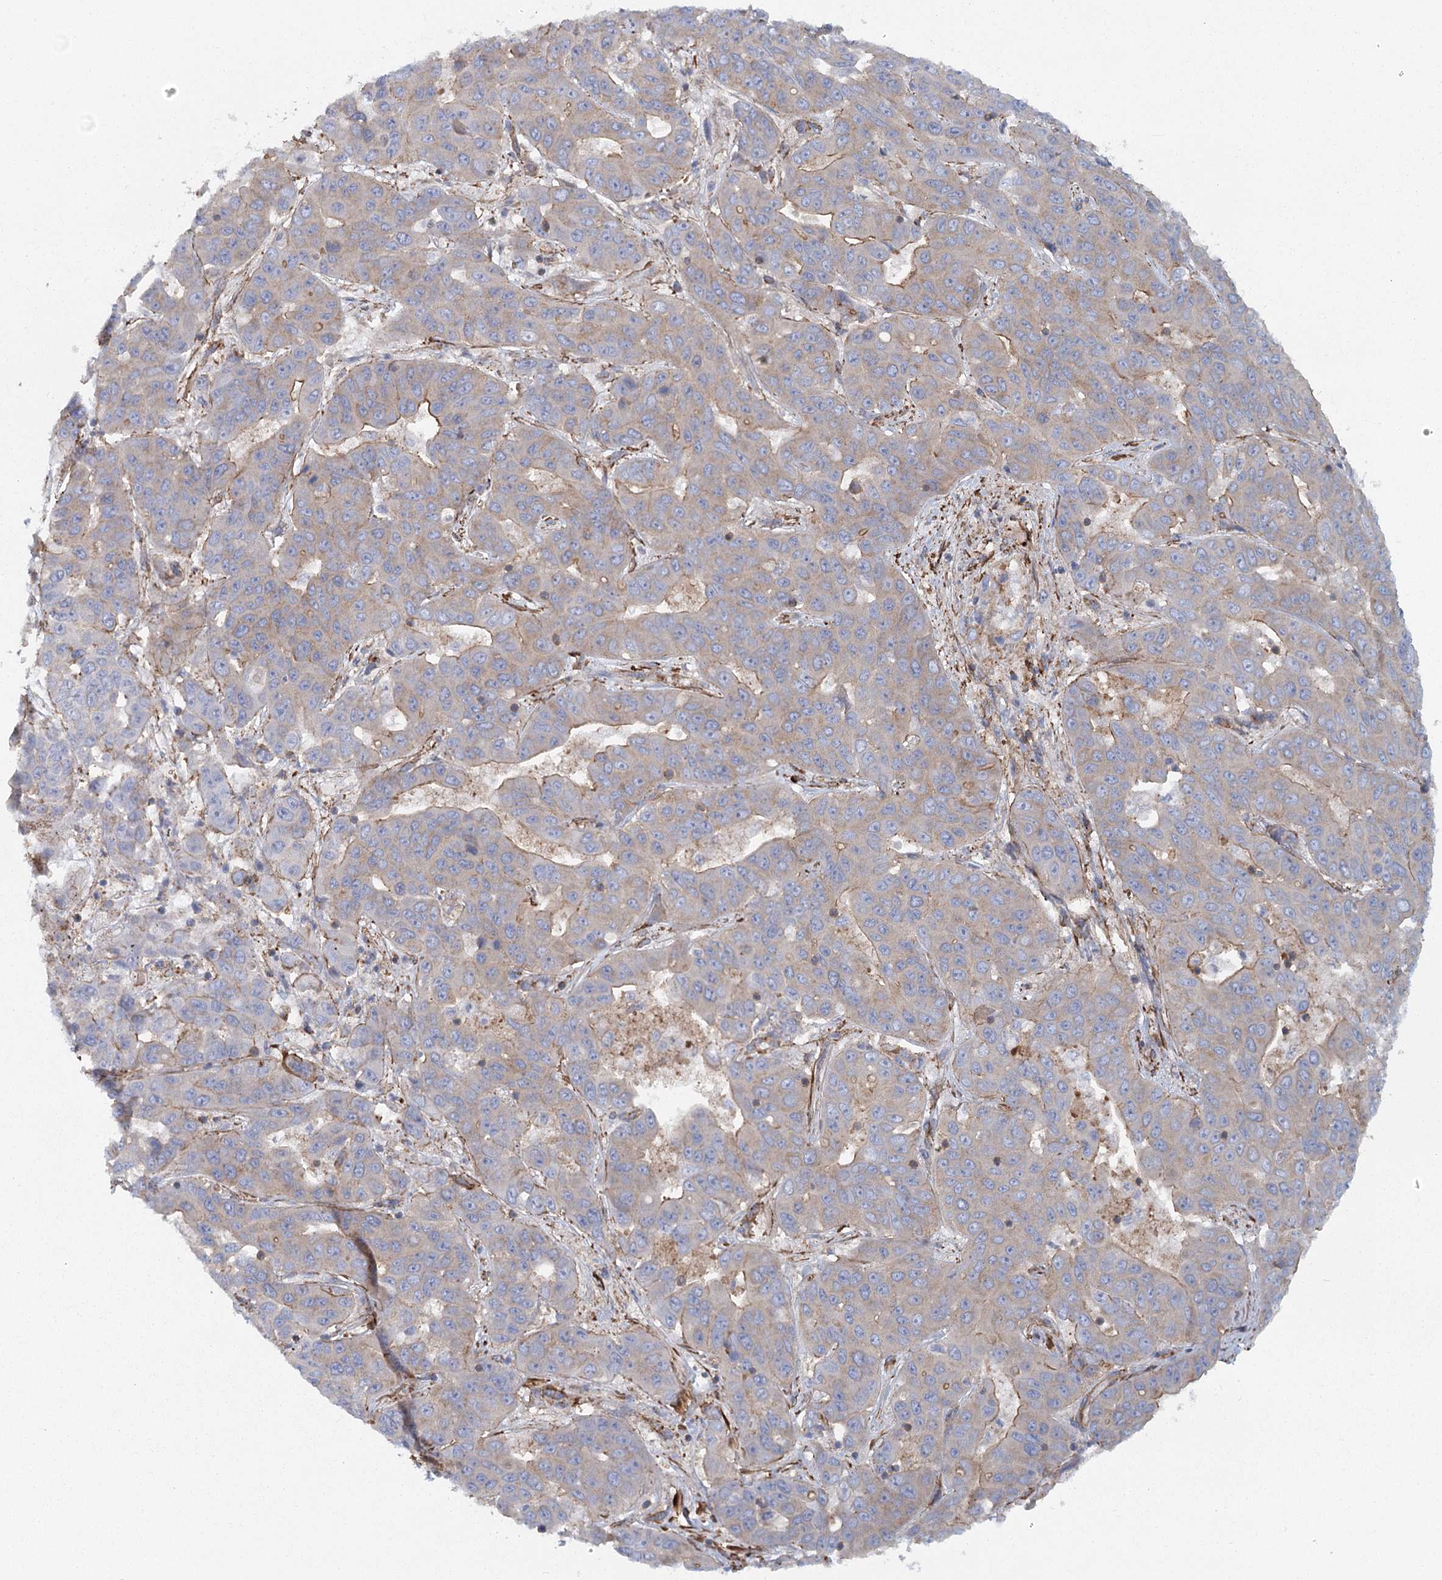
{"staining": {"intensity": "weak", "quantity": "25%-75%", "location": "cytoplasmic/membranous"}, "tissue": "liver cancer", "cell_type": "Tumor cells", "image_type": "cancer", "snomed": [{"axis": "morphology", "description": "Cholangiocarcinoma"}, {"axis": "topography", "description": "Liver"}], "caption": "Protein expression analysis of liver cholangiocarcinoma displays weak cytoplasmic/membranous positivity in approximately 25%-75% of tumor cells. The staining was performed using DAB, with brown indicating positive protein expression. Nuclei are stained blue with hematoxylin.", "gene": "IFT46", "patient": {"sex": "female", "age": 52}}